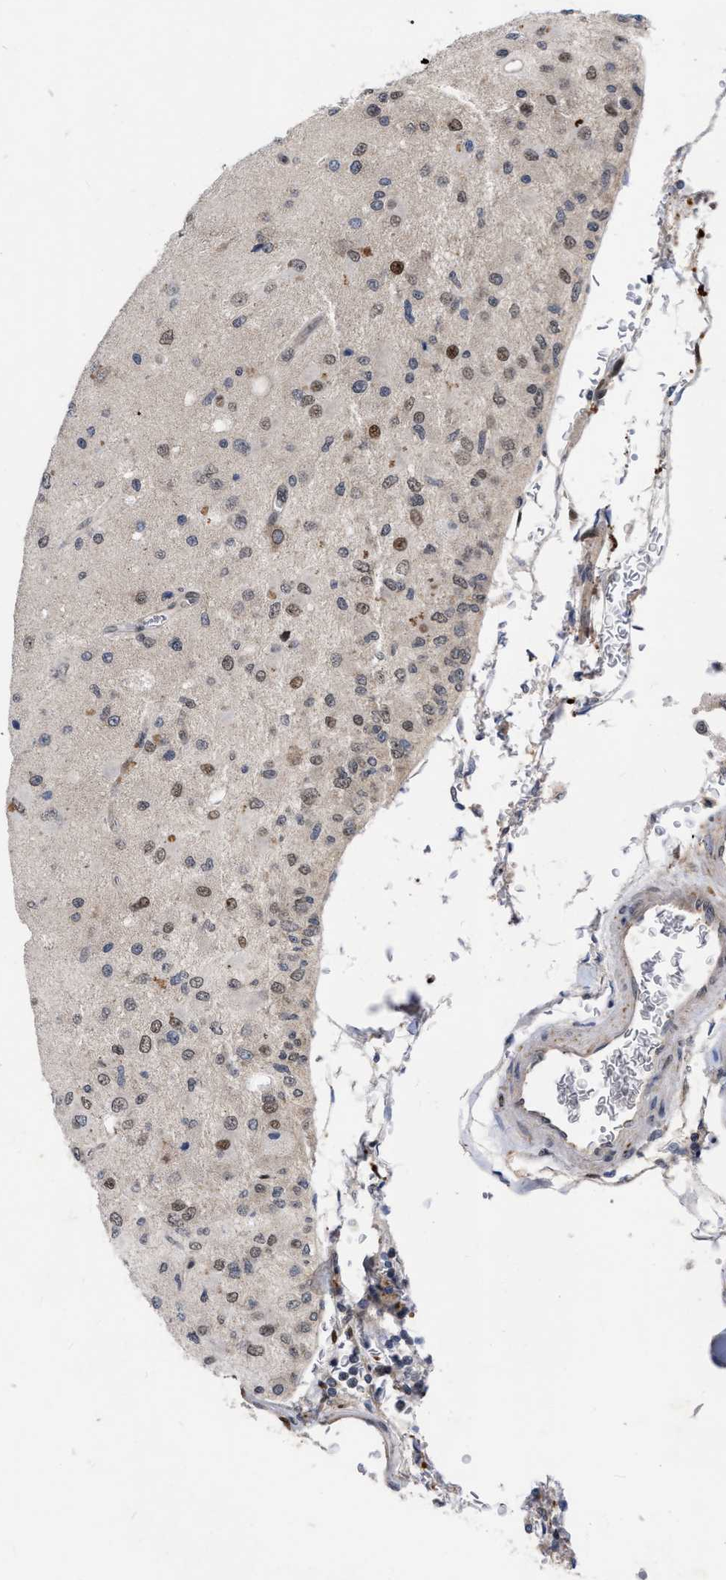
{"staining": {"intensity": "strong", "quantity": "<25%", "location": "nuclear"}, "tissue": "glioma", "cell_type": "Tumor cells", "image_type": "cancer", "snomed": [{"axis": "morphology", "description": "Normal tissue, NOS"}, {"axis": "morphology", "description": "Glioma, malignant, High grade"}, {"axis": "topography", "description": "Cerebral cortex"}], "caption": "The micrograph displays immunohistochemical staining of malignant glioma (high-grade). There is strong nuclear staining is appreciated in approximately <25% of tumor cells.", "gene": "MDM4", "patient": {"sex": "male", "age": 77}}